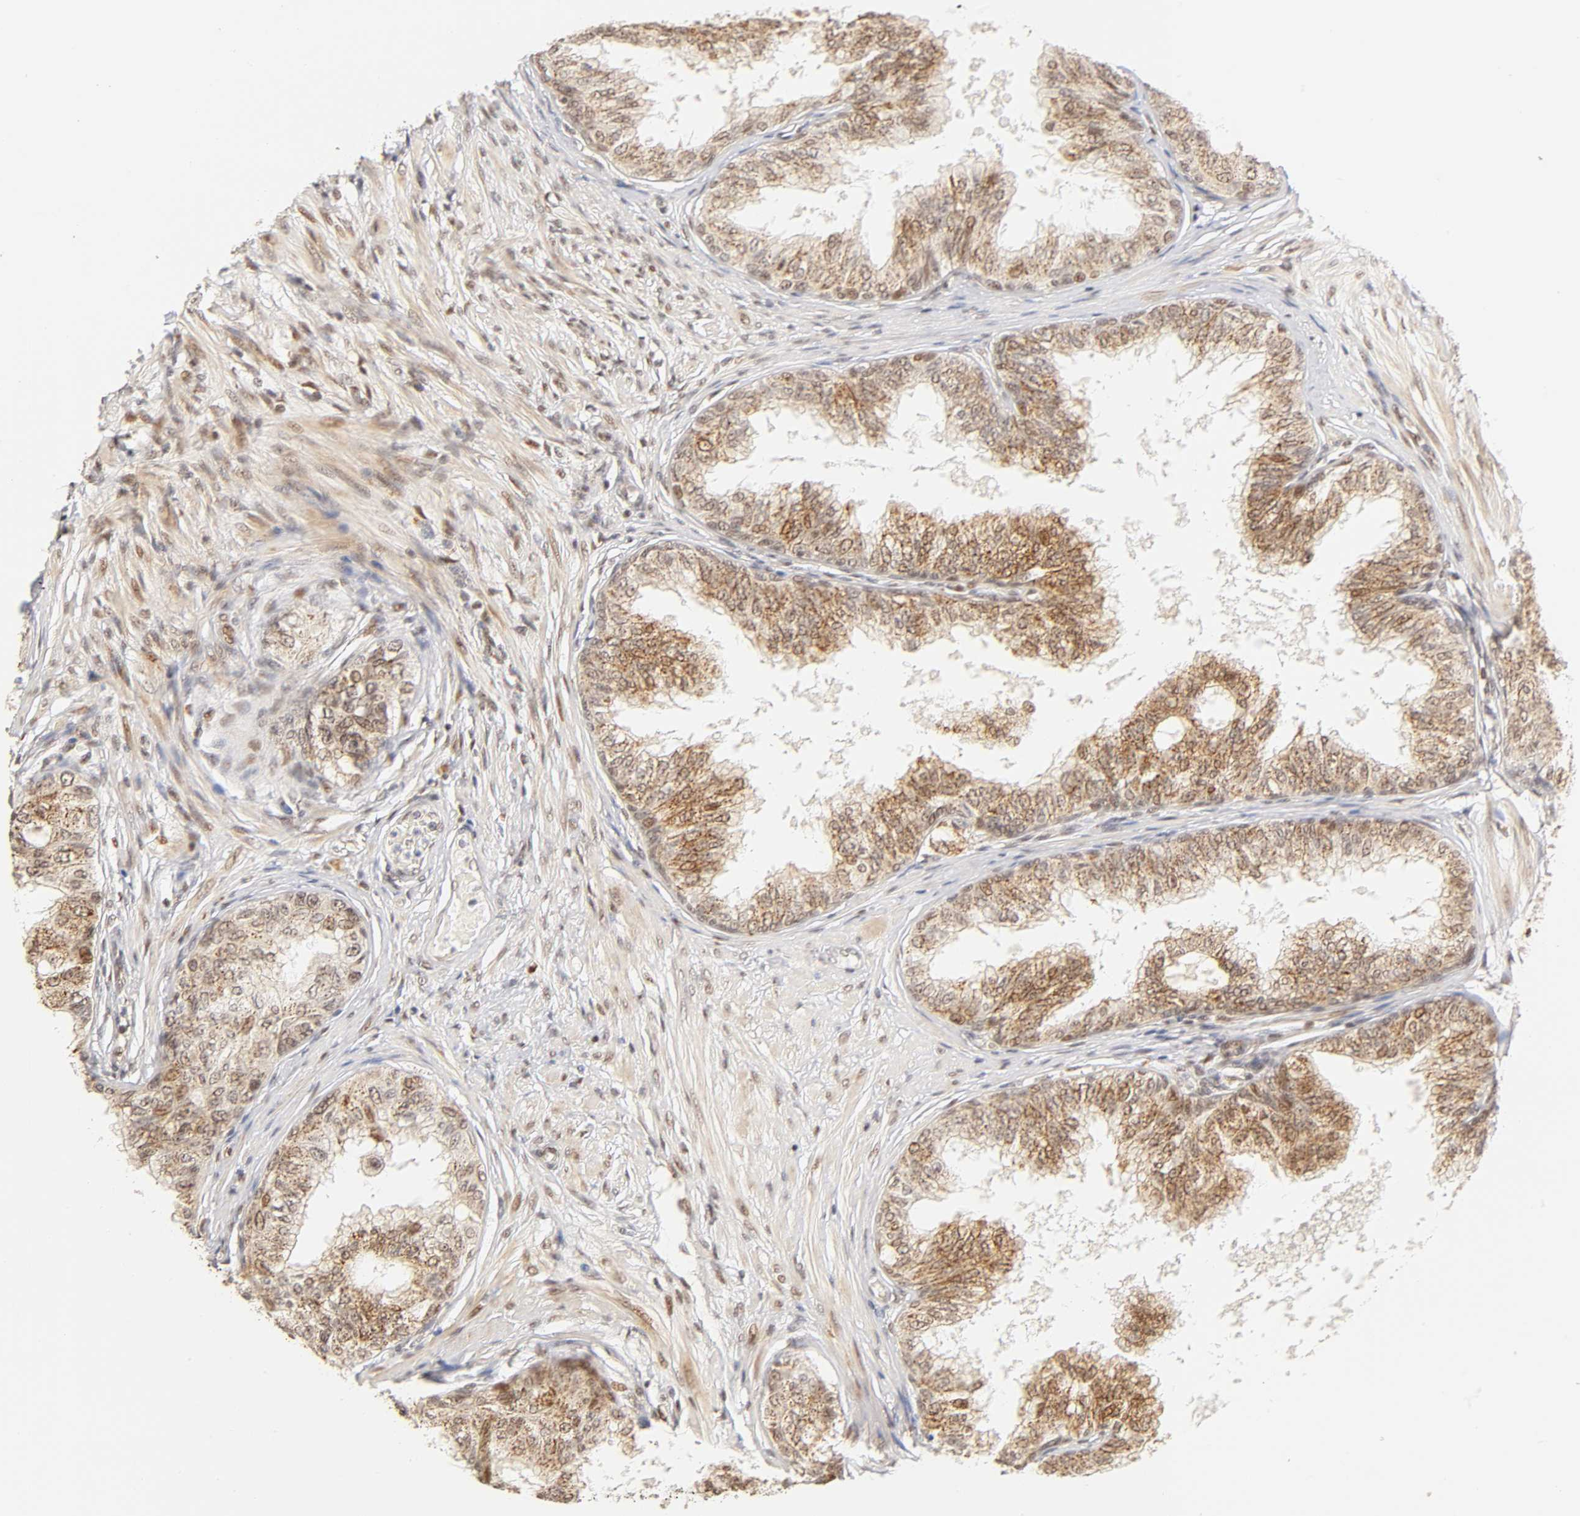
{"staining": {"intensity": "moderate", "quantity": "25%-75%", "location": "cytoplasmic/membranous,nuclear"}, "tissue": "prostate", "cell_type": "Glandular cells", "image_type": "normal", "snomed": [{"axis": "morphology", "description": "Normal tissue, NOS"}, {"axis": "topography", "description": "Prostate"}, {"axis": "topography", "description": "Seminal veicle"}], "caption": "Benign prostate was stained to show a protein in brown. There is medium levels of moderate cytoplasmic/membranous,nuclear staining in about 25%-75% of glandular cells. (Brightfield microscopy of DAB IHC at high magnification).", "gene": "TAF10", "patient": {"sex": "male", "age": 60}}